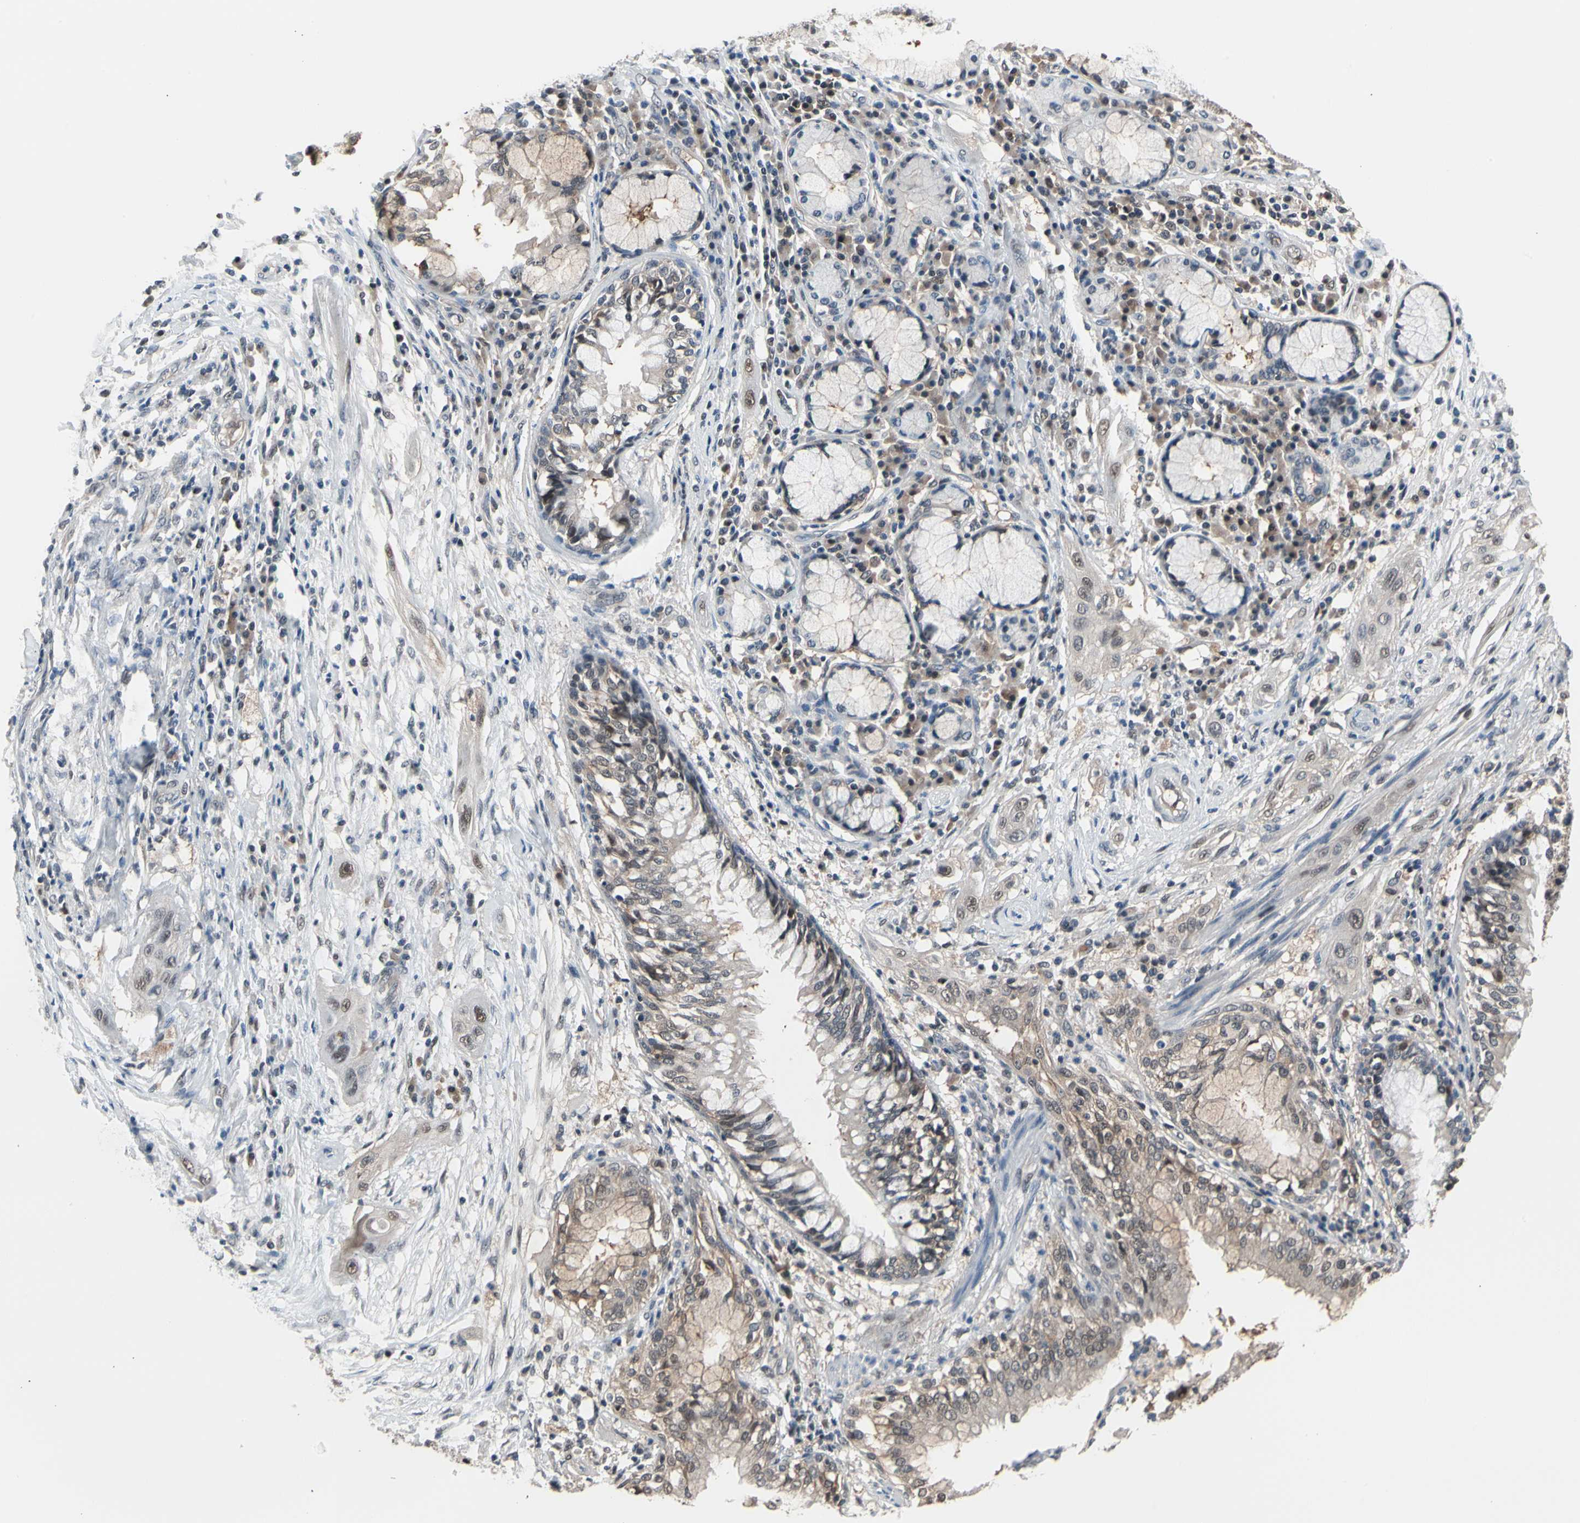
{"staining": {"intensity": "weak", "quantity": ">75%", "location": "cytoplasmic/membranous,nuclear"}, "tissue": "lung cancer", "cell_type": "Tumor cells", "image_type": "cancer", "snomed": [{"axis": "morphology", "description": "Squamous cell carcinoma, NOS"}, {"axis": "topography", "description": "Lung"}], "caption": "Weak cytoplasmic/membranous and nuclear protein expression is identified in about >75% of tumor cells in lung cancer (squamous cell carcinoma).", "gene": "PSMA2", "patient": {"sex": "female", "age": 47}}